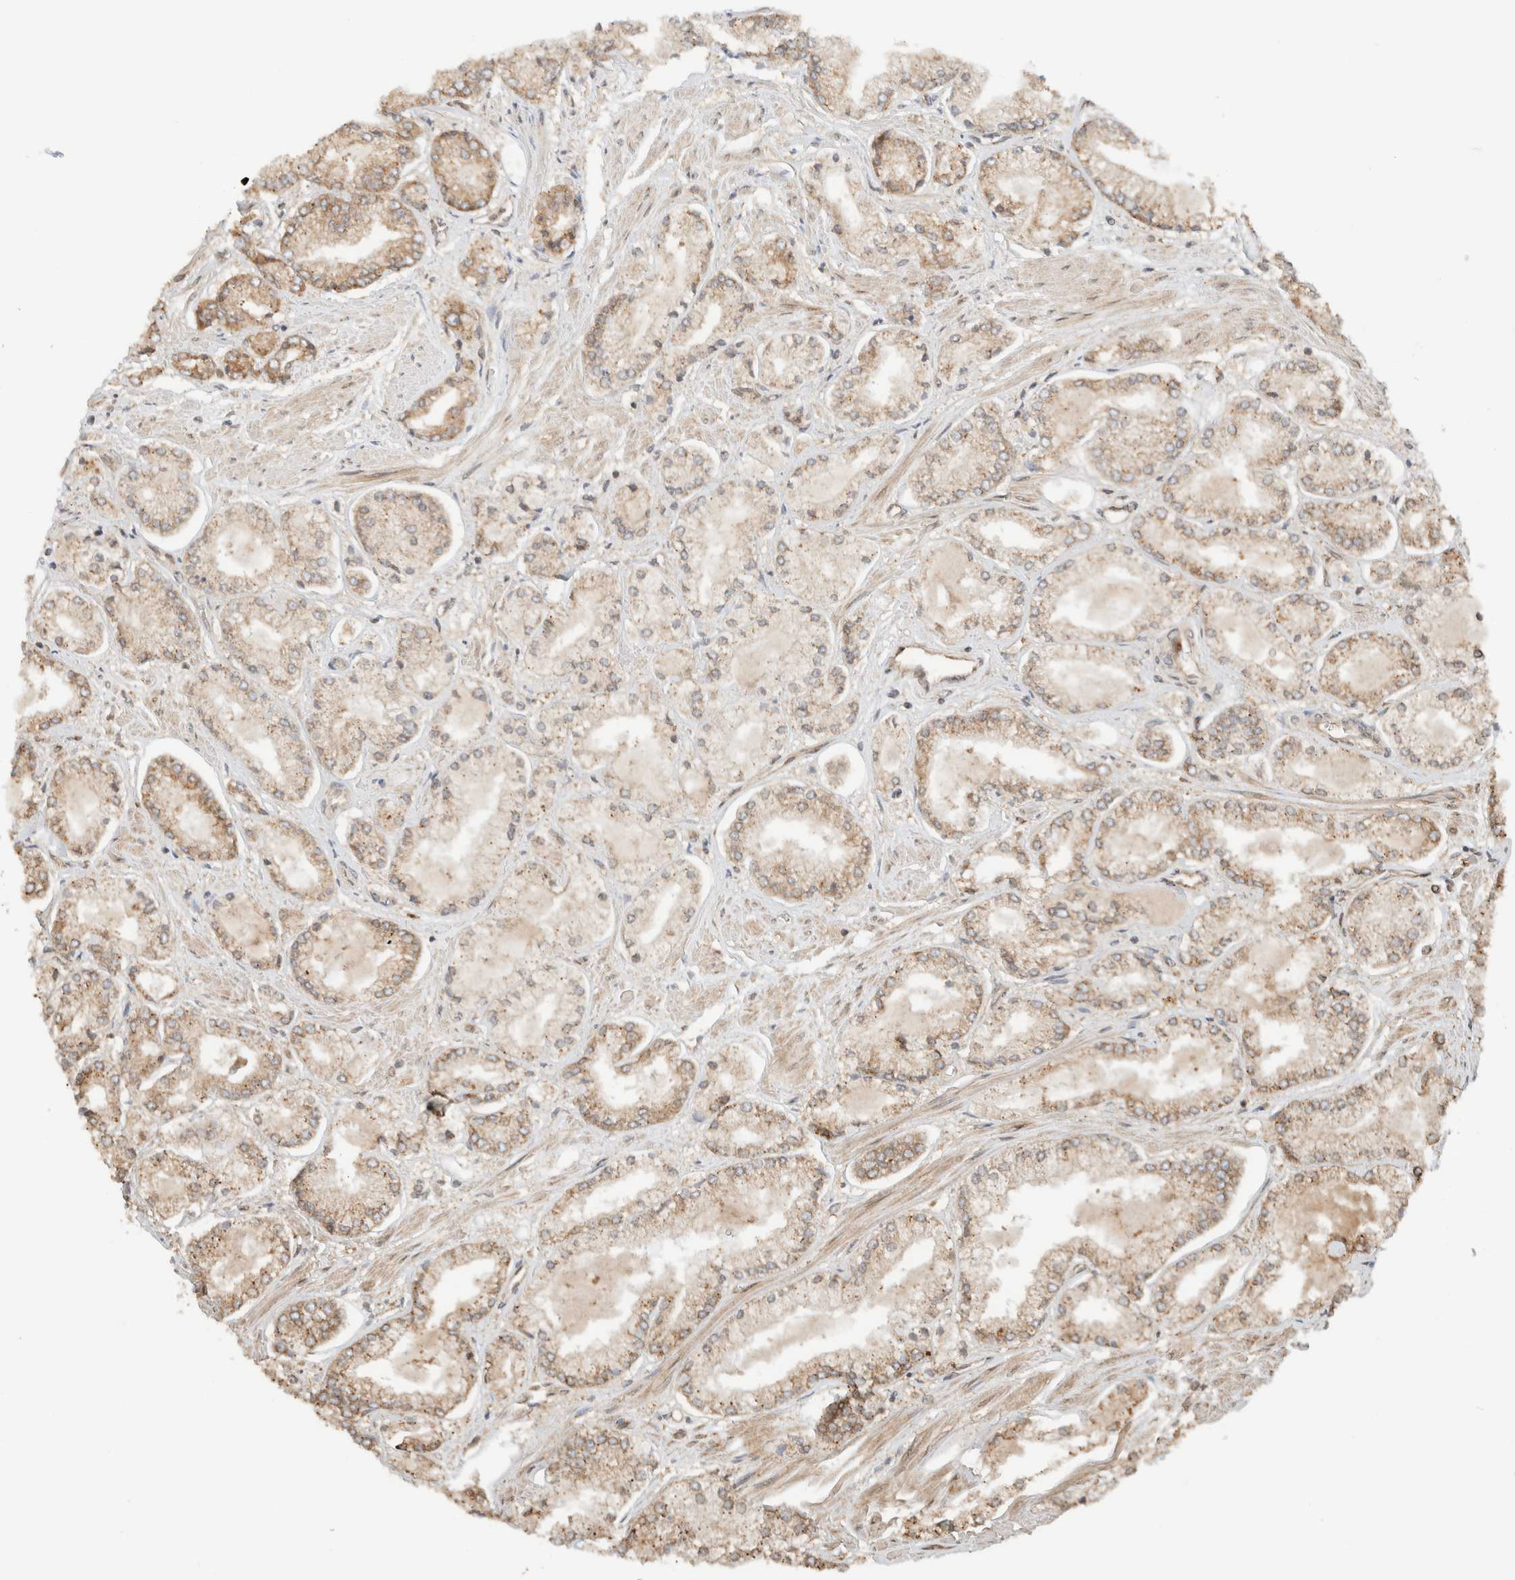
{"staining": {"intensity": "weak", "quantity": ">75%", "location": "cytoplasmic/membranous"}, "tissue": "prostate cancer", "cell_type": "Tumor cells", "image_type": "cancer", "snomed": [{"axis": "morphology", "description": "Adenocarcinoma, Low grade"}, {"axis": "topography", "description": "Prostate"}], "caption": "Prostate adenocarcinoma (low-grade) tissue displays weak cytoplasmic/membranous staining in about >75% of tumor cells, visualized by immunohistochemistry. (Stains: DAB (3,3'-diaminobenzidine) in brown, nuclei in blue, Microscopy: brightfield microscopy at high magnification).", "gene": "ARFGEF2", "patient": {"sex": "male", "age": 52}}